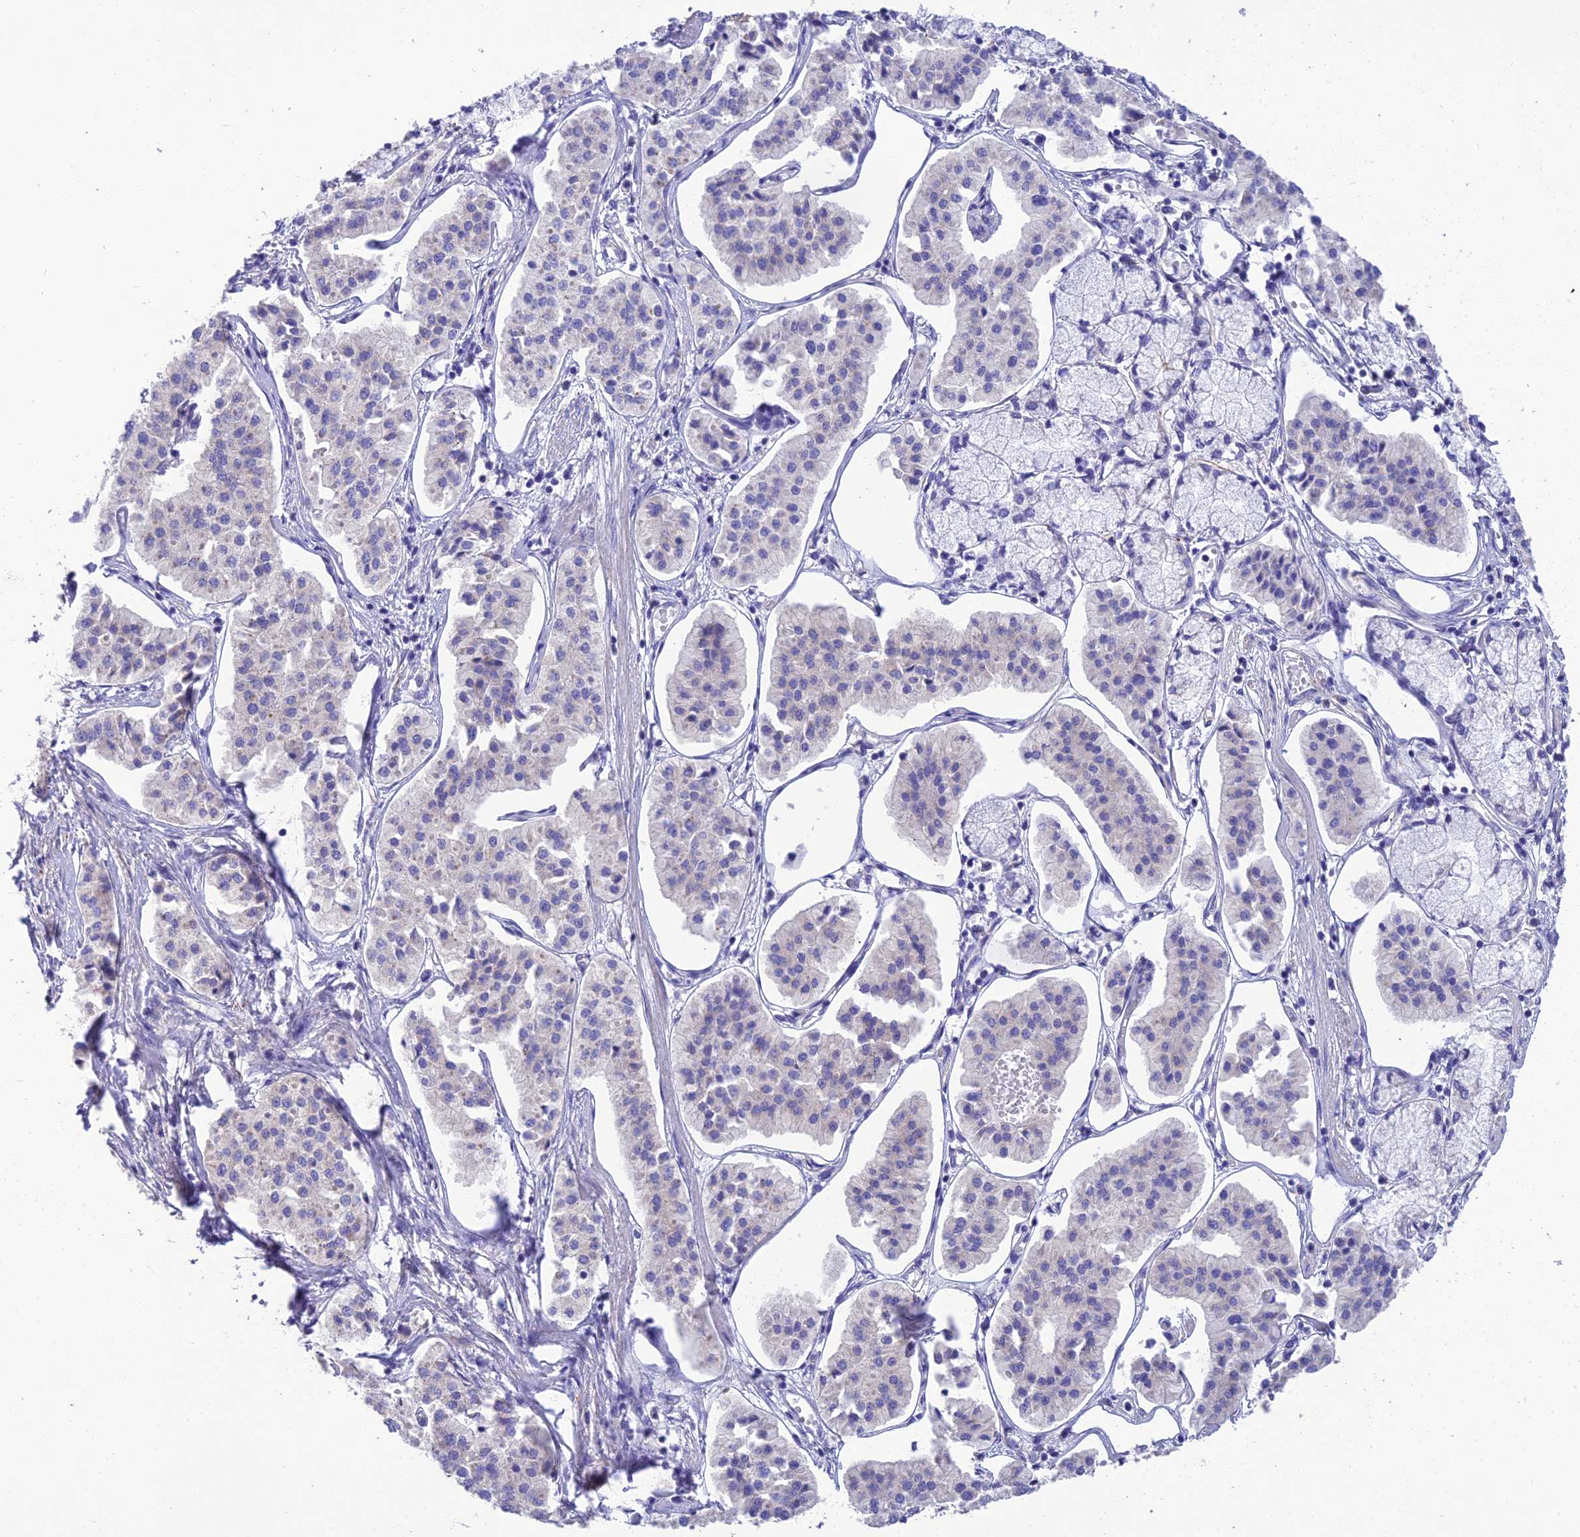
{"staining": {"intensity": "negative", "quantity": "none", "location": "none"}, "tissue": "pancreatic cancer", "cell_type": "Tumor cells", "image_type": "cancer", "snomed": [{"axis": "morphology", "description": "Adenocarcinoma, NOS"}, {"axis": "topography", "description": "Pancreas"}], "caption": "An immunohistochemistry histopathology image of pancreatic cancer is shown. There is no staining in tumor cells of pancreatic cancer.", "gene": "HSD17B2", "patient": {"sex": "female", "age": 50}}